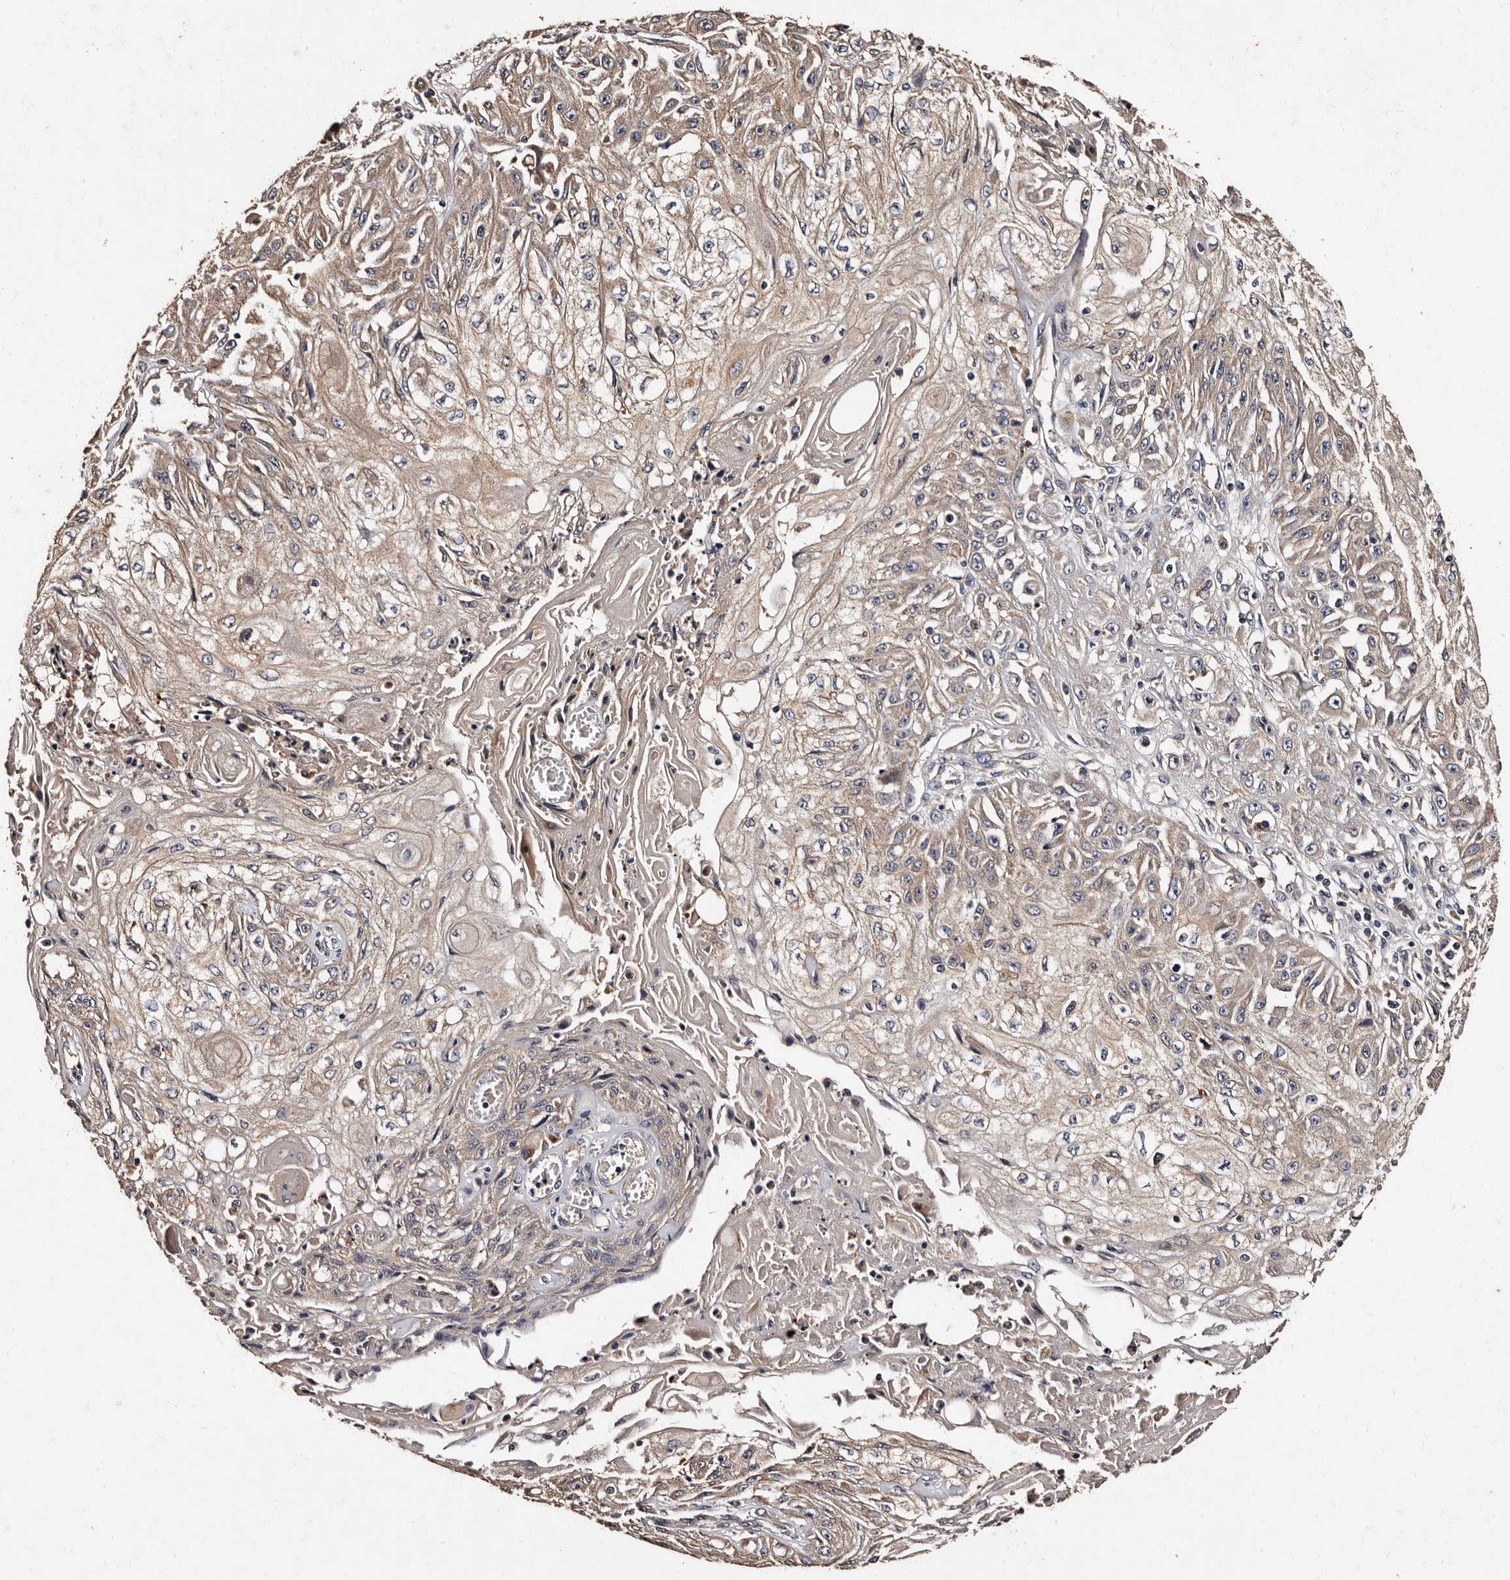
{"staining": {"intensity": "weak", "quantity": "25%-75%", "location": "cytoplasmic/membranous"}, "tissue": "skin cancer", "cell_type": "Tumor cells", "image_type": "cancer", "snomed": [{"axis": "morphology", "description": "Squamous cell carcinoma, NOS"}, {"axis": "morphology", "description": "Squamous cell carcinoma, metastatic, NOS"}, {"axis": "topography", "description": "Skin"}, {"axis": "topography", "description": "Lymph node"}], "caption": "Weak cytoplasmic/membranous positivity is present in approximately 25%-75% of tumor cells in skin squamous cell carcinoma.", "gene": "ADCK5", "patient": {"sex": "male", "age": 75}}